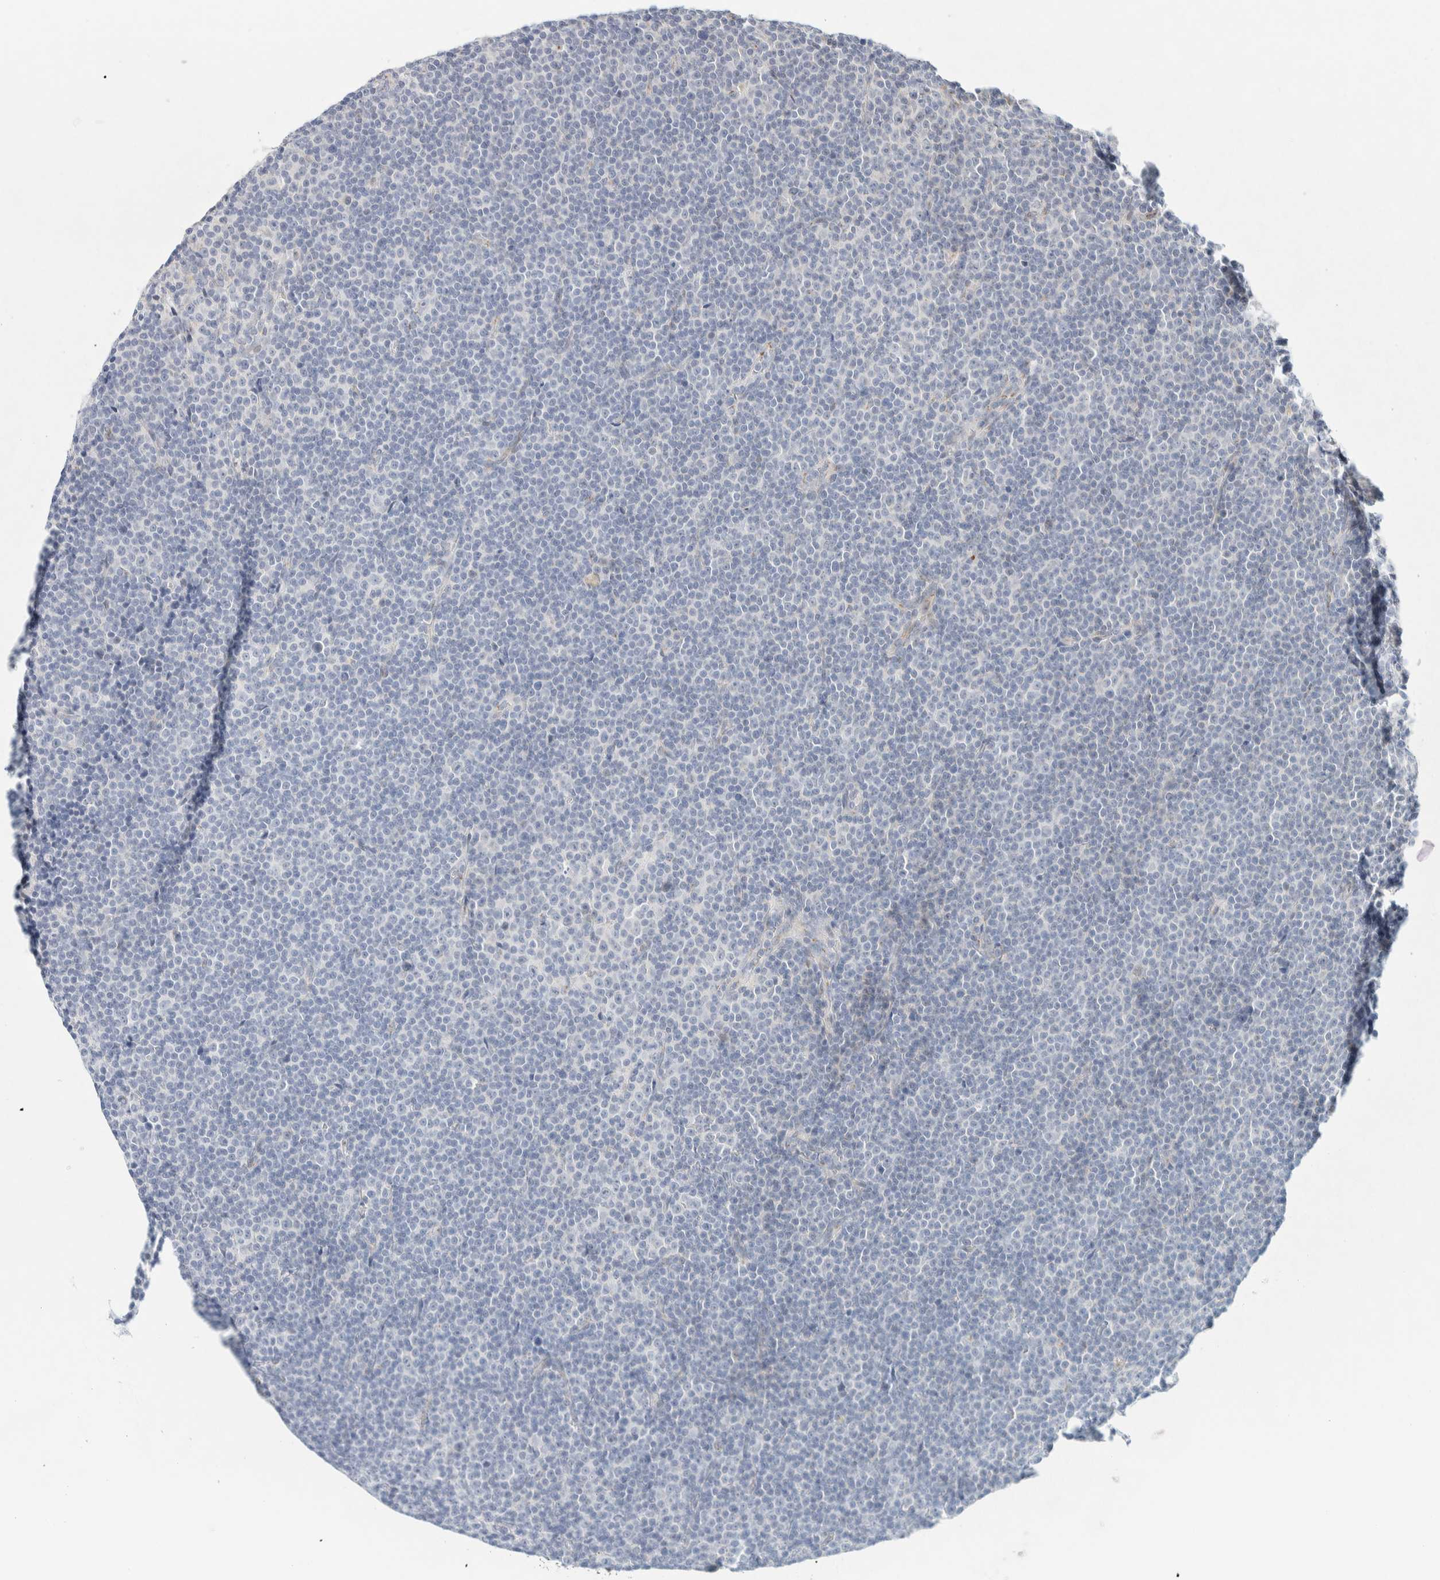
{"staining": {"intensity": "negative", "quantity": "none", "location": "none"}, "tissue": "lymphoma", "cell_type": "Tumor cells", "image_type": "cancer", "snomed": [{"axis": "morphology", "description": "Malignant lymphoma, non-Hodgkin's type, Low grade"}, {"axis": "topography", "description": "Lymph node"}], "caption": "Human low-grade malignant lymphoma, non-Hodgkin's type stained for a protein using immunohistochemistry (IHC) exhibits no positivity in tumor cells.", "gene": "SPNS3", "patient": {"sex": "female", "age": 67}}